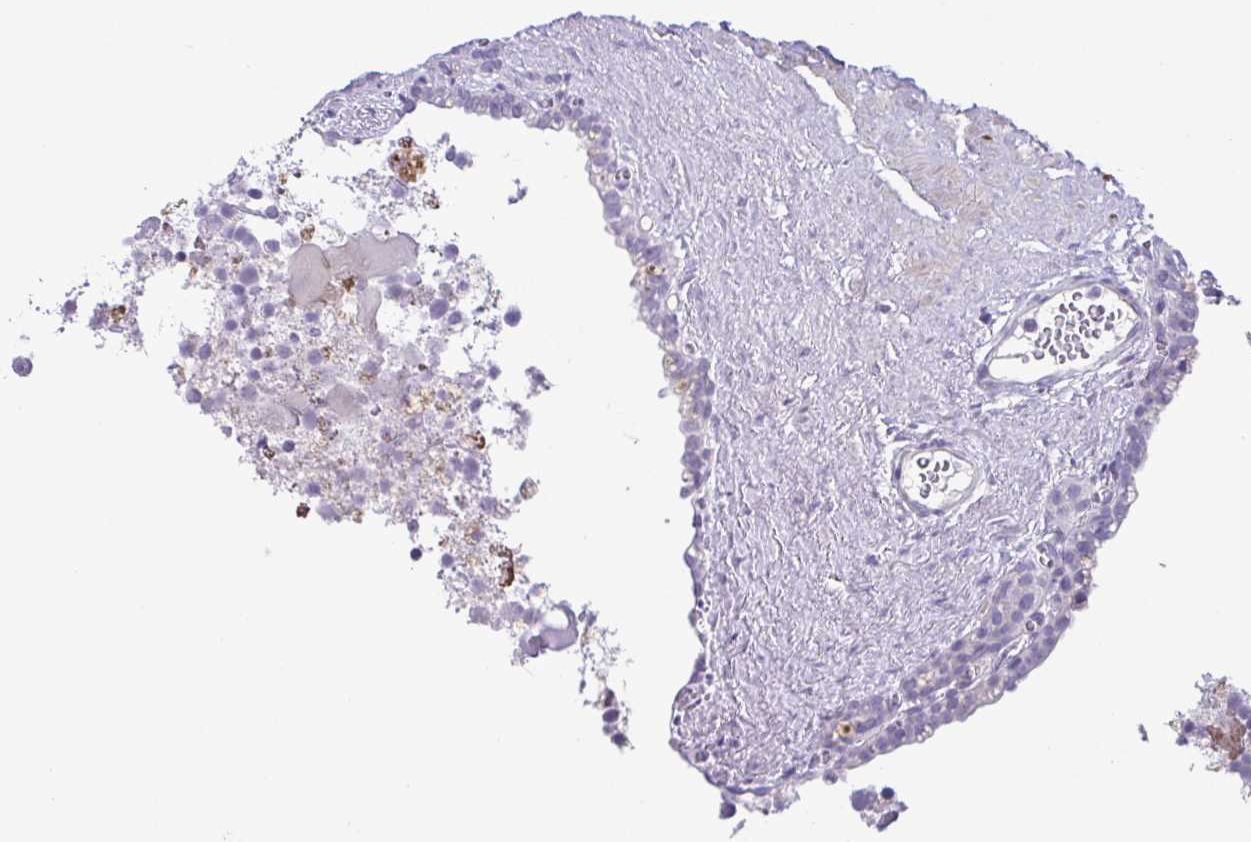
{"staining": {"intensity": "negative", "quantity": "none", "location": "none"}, "tissue": "seminal vesicle", "cell_type": "Glandular cells", "image_type": "normal", "snomed": [{"axis": "morphology", "description": "Normal tissue, NOS"}, {"axis": "topography", "description": "Seminal veicle"}], "caption": "This is an IHC histopathology image of benign human seminal vesicle. There is no positivity in glandular cells.", "gene": "TERT", "patient": {"sex": "male", "age": 76}}